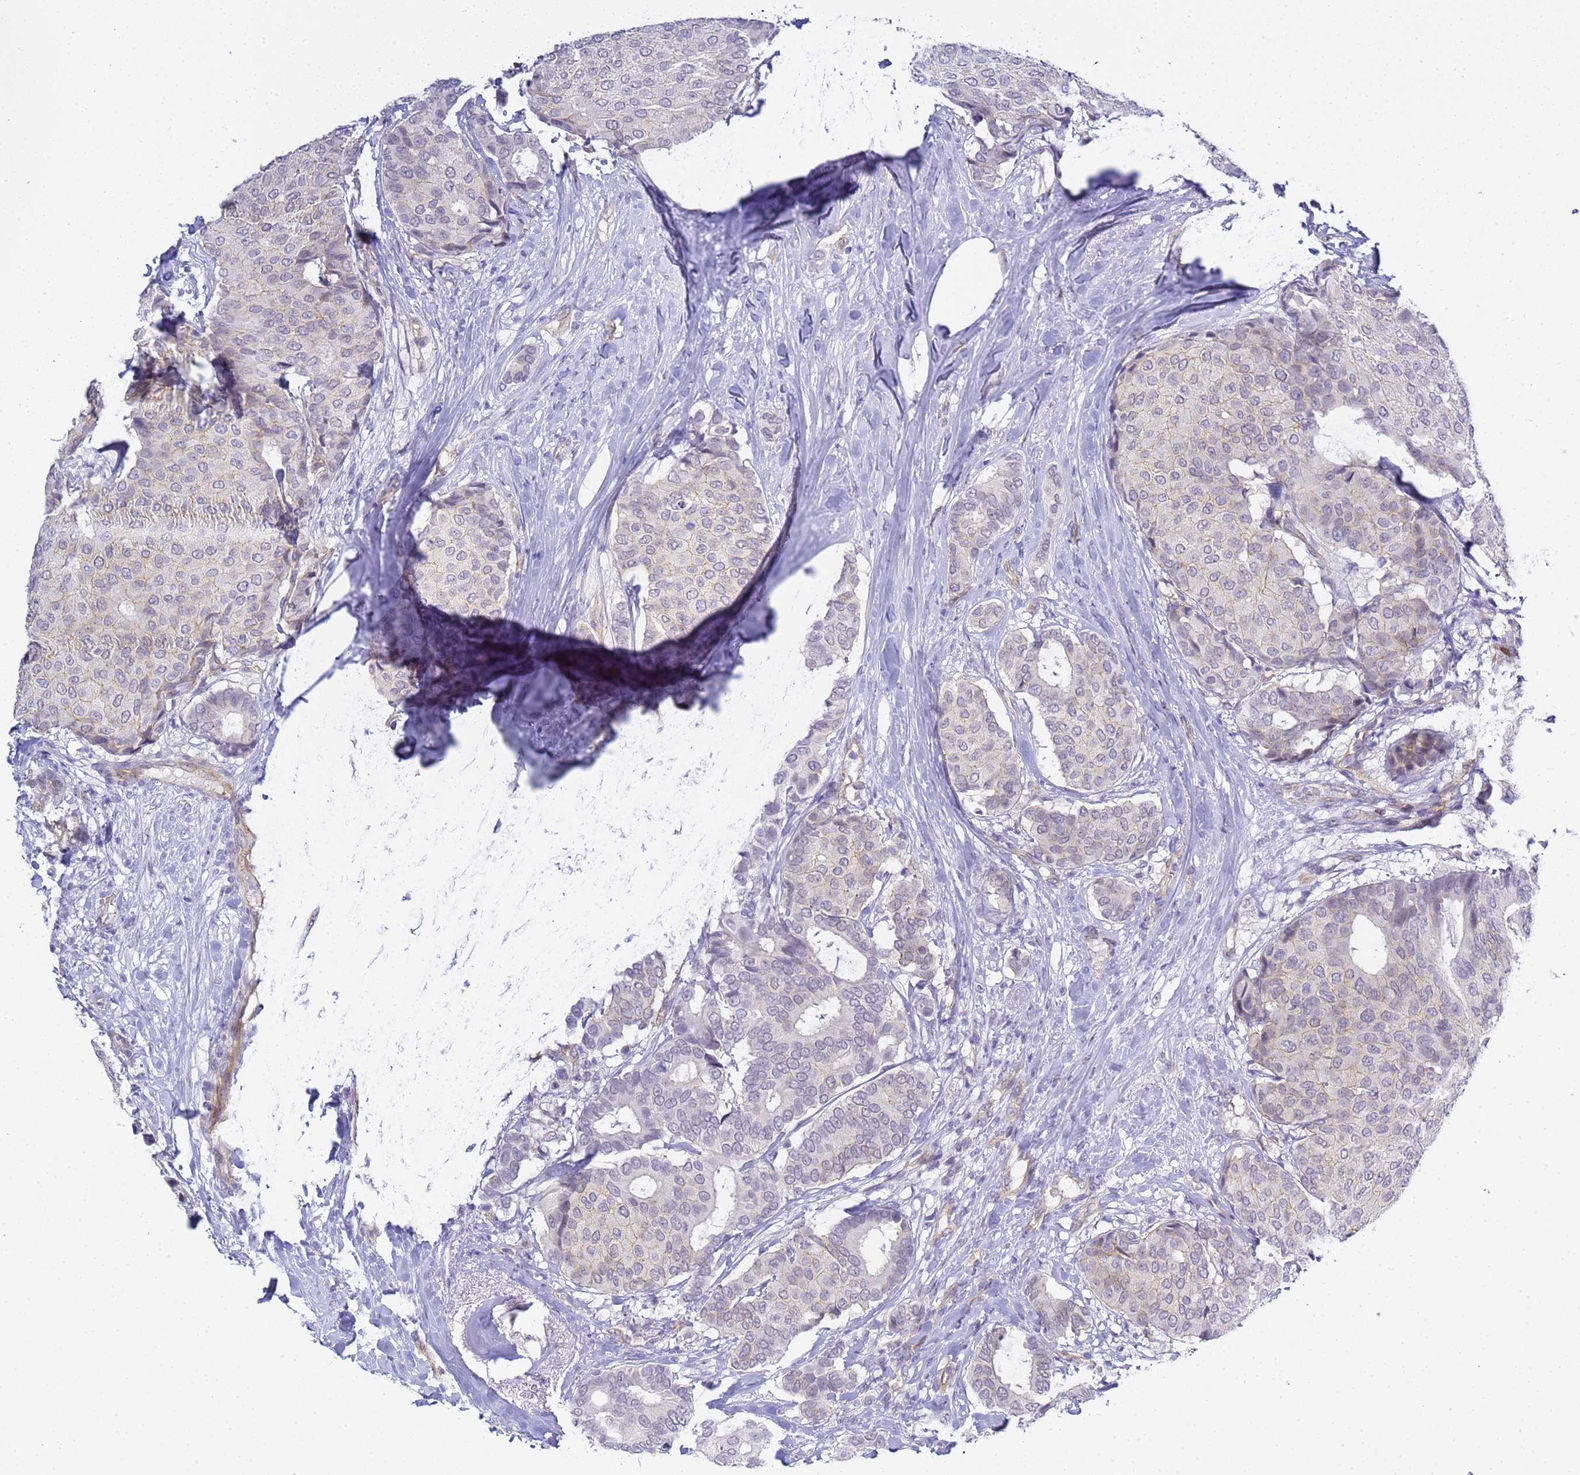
{"staining": {"intensity": "negative", "quantity": "none", "location": "none"}, "tissue": "breast cancer", "cell_type": "Tumor cells", "image_type": "cancer", "snomed": [{"axis": "morphology", "description": "Duct carcinoma"}, {"axis": "topography", "description": "Breast"}], "caption": "Invasive ductal carcinoma (breast) was stained to show a protein in brown. There is no significant positivity in tumor cells.", "gene": "GON4L", "patient": {"sex": "female", "age": 75}}